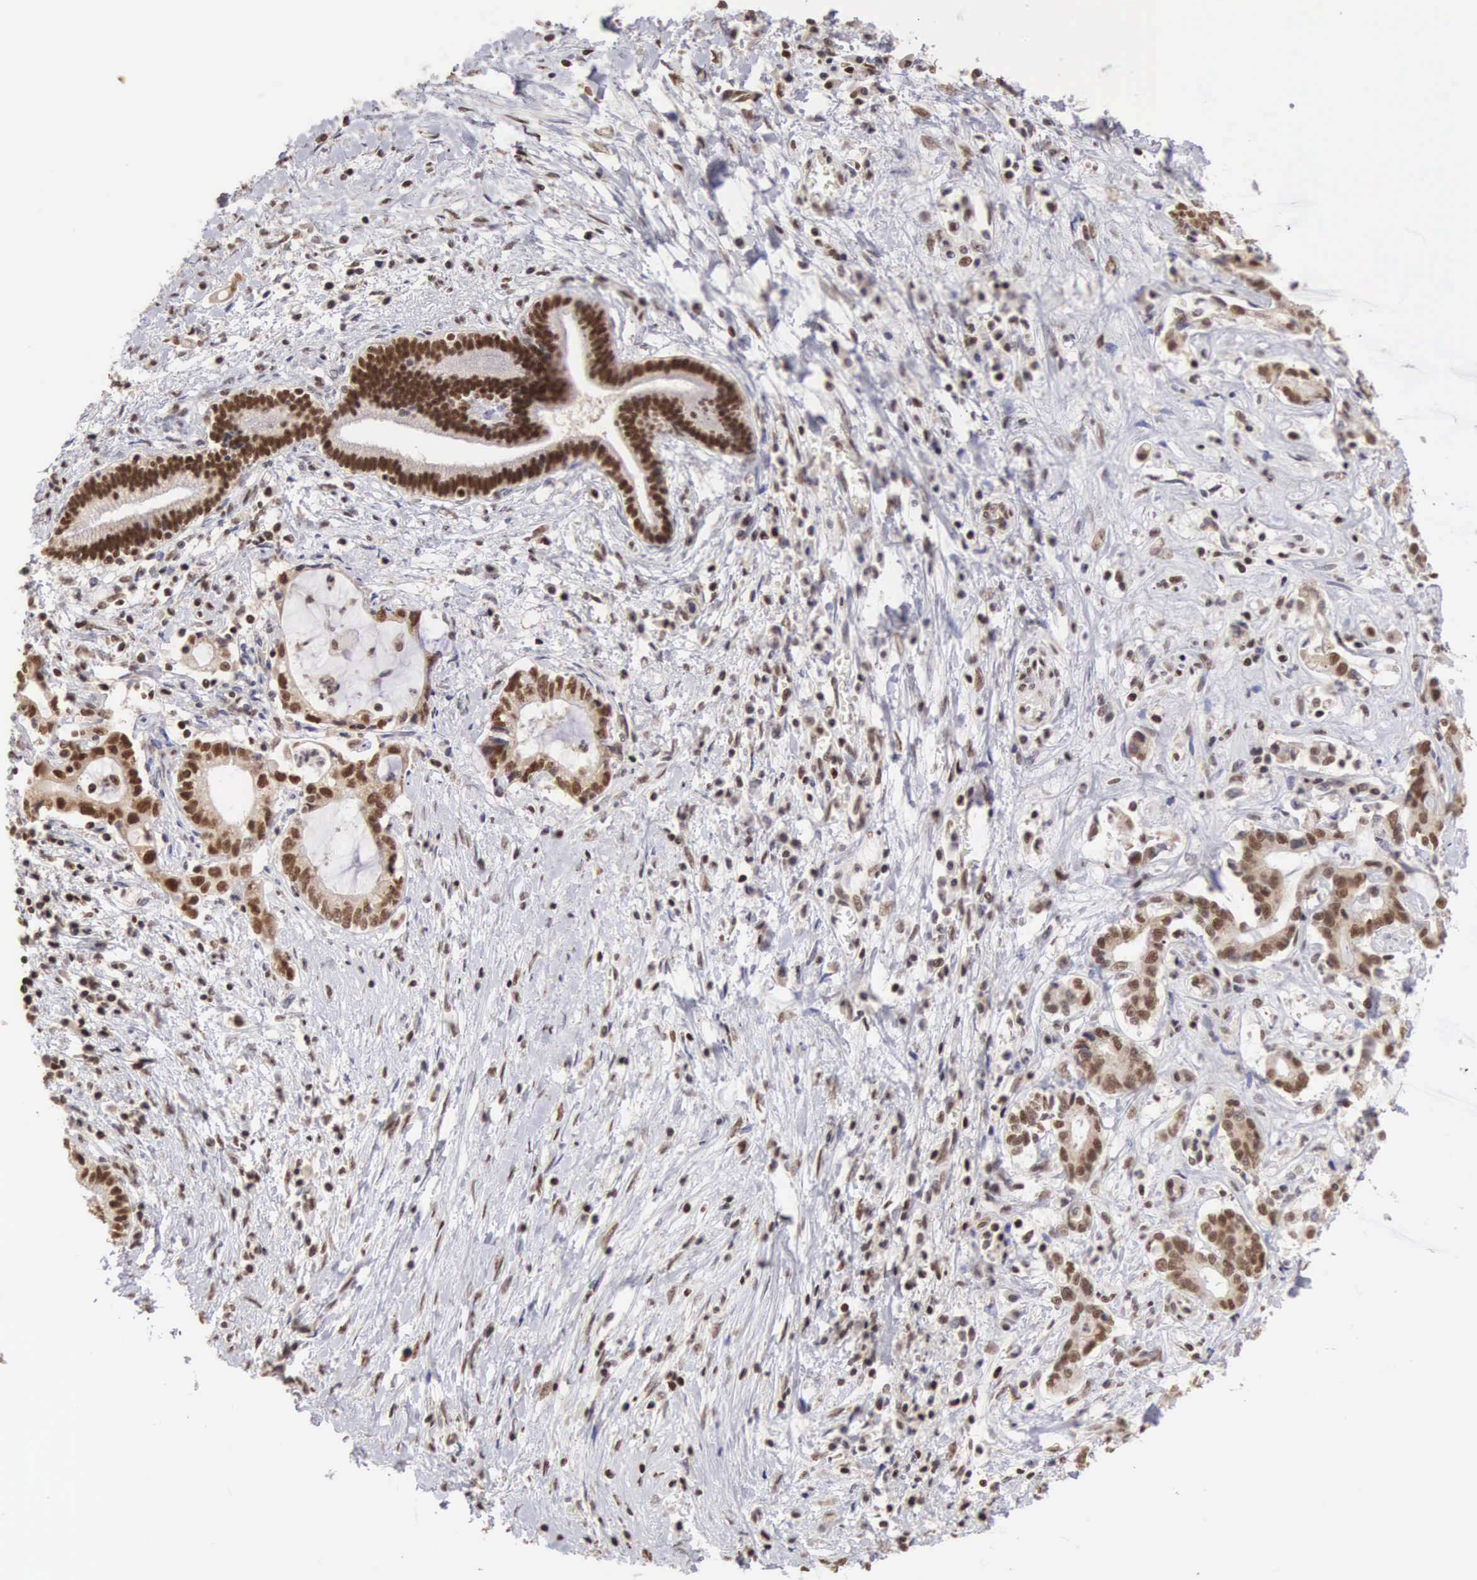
{"staining": {"intensity": "strong", "quantity": ">75%", "location": "nuclear"}, "tissue": "liver cancer", "cell_type": "Tumor cells", "image_type": "cancer", "snomed": [{"axis": "morphology", "description": "Cholangiocarcinoma"}, {"axis": "topography", "description": "Liver"}], "caption": "The immunohistochemical stain labels strong nuclear positivity in tumor cells of liver cancer (cholangiocarcinoma) tissue.", "gene": "HTATSF1", "patient": {"sex": "male", "age": 57}}